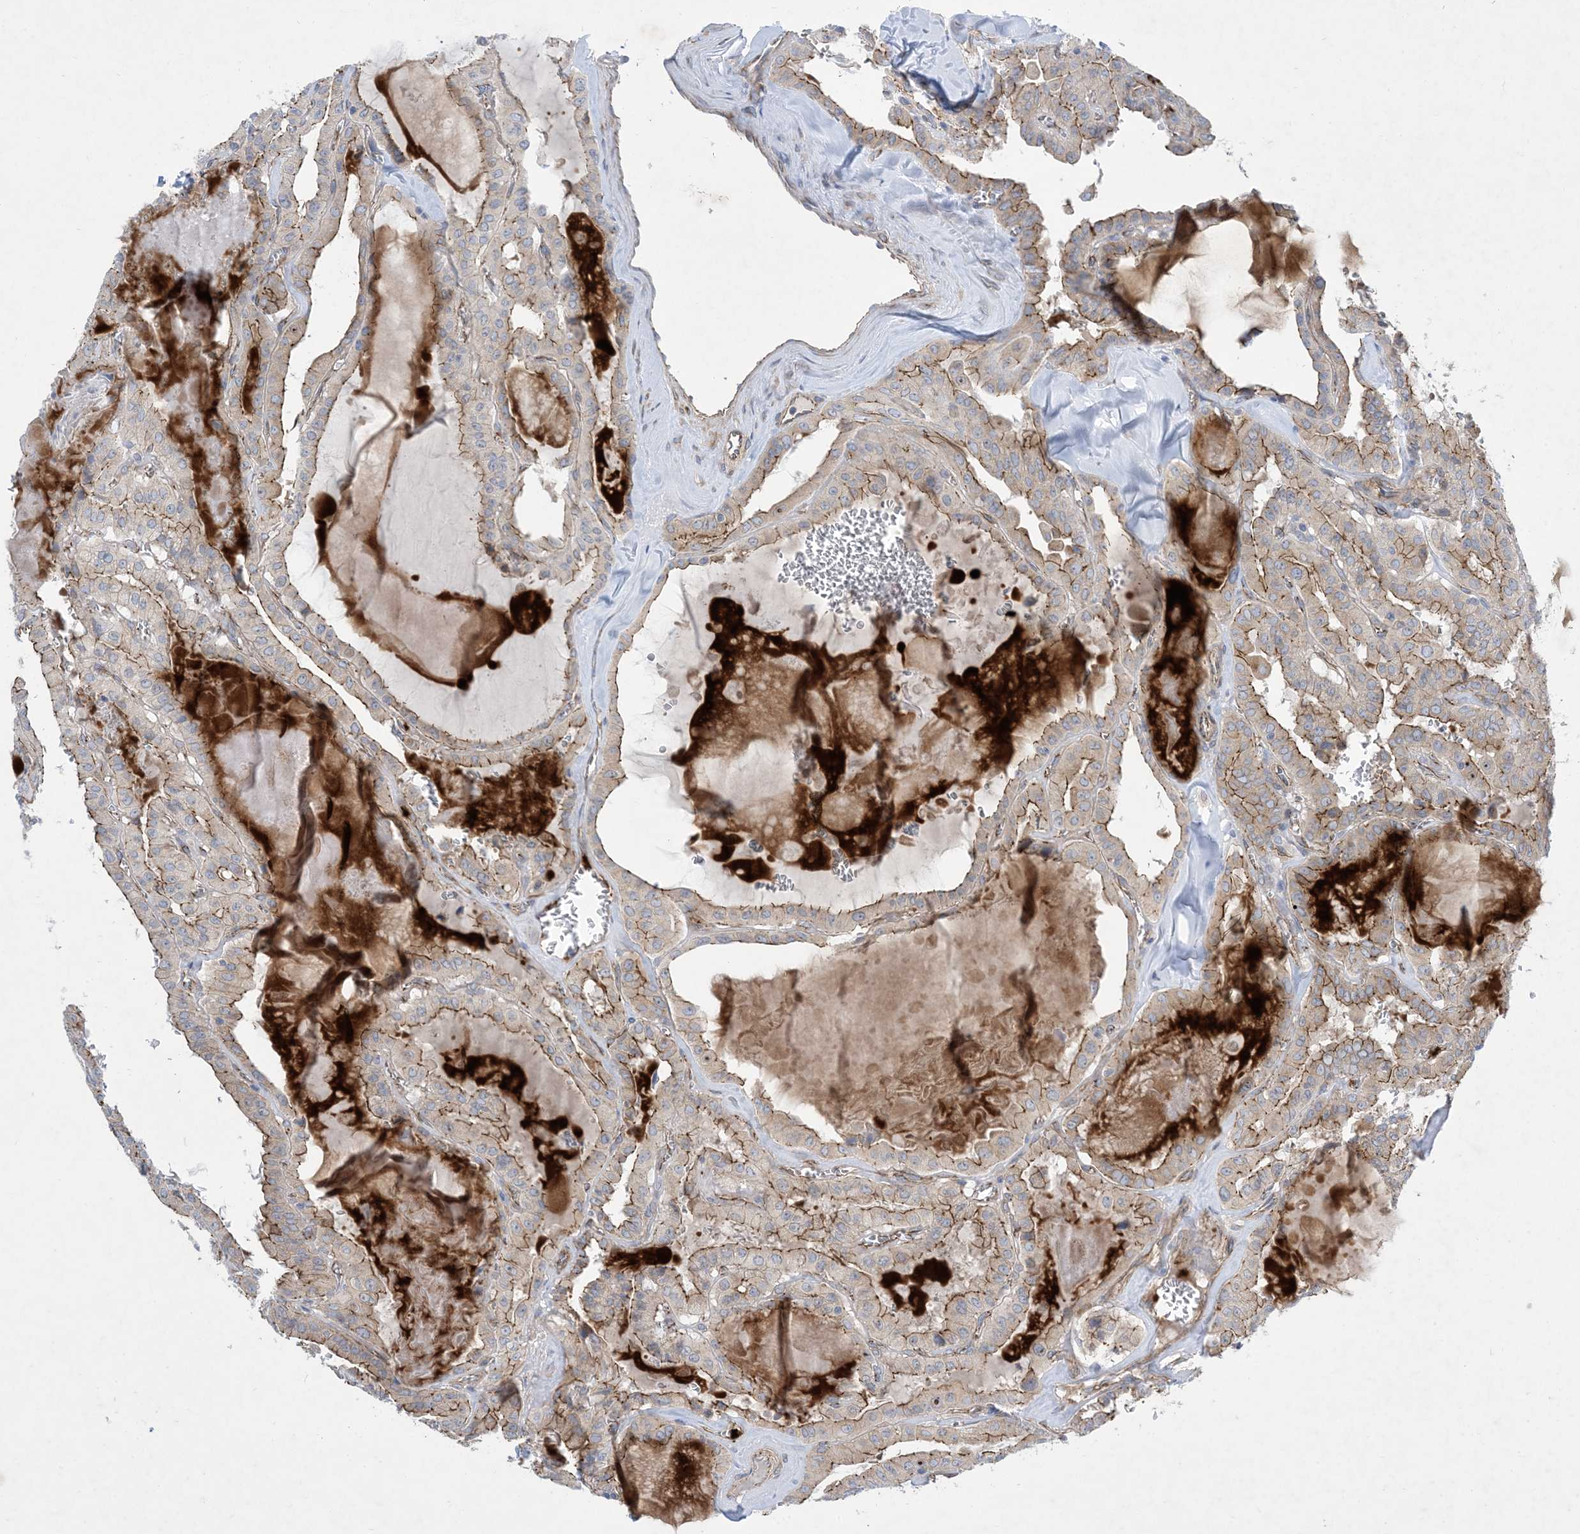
{"staining": {"intensity": "moderate", "quantity": ">75%", "location": "cytoplasmic/membranous"}, "tissue": "thyroid cancer", "cell_type": "Tumor cells", "image_type": "cancer", "snomed": [{"axis": "morphology", "description": "Papillary adenocarcinoma, NOS"}, {"axis": "topography", "description": "Thyroid gland"}], "caption": "Immunohistochemical staining of thyroid papillary adenocarcinoma reveals medium levels of moderate cytoplasmic/membranous protein staining in approximately >75% of tumor cells. The staining was performed using DAB (3,3'-diaminobenzidine) to visualize the protein expression in brown, while the nuclei were stained in blue with hematoxylin (Magnification: 20x).", "gene": "OTOP1", "patient": {"sex": "male", "age": 52}}